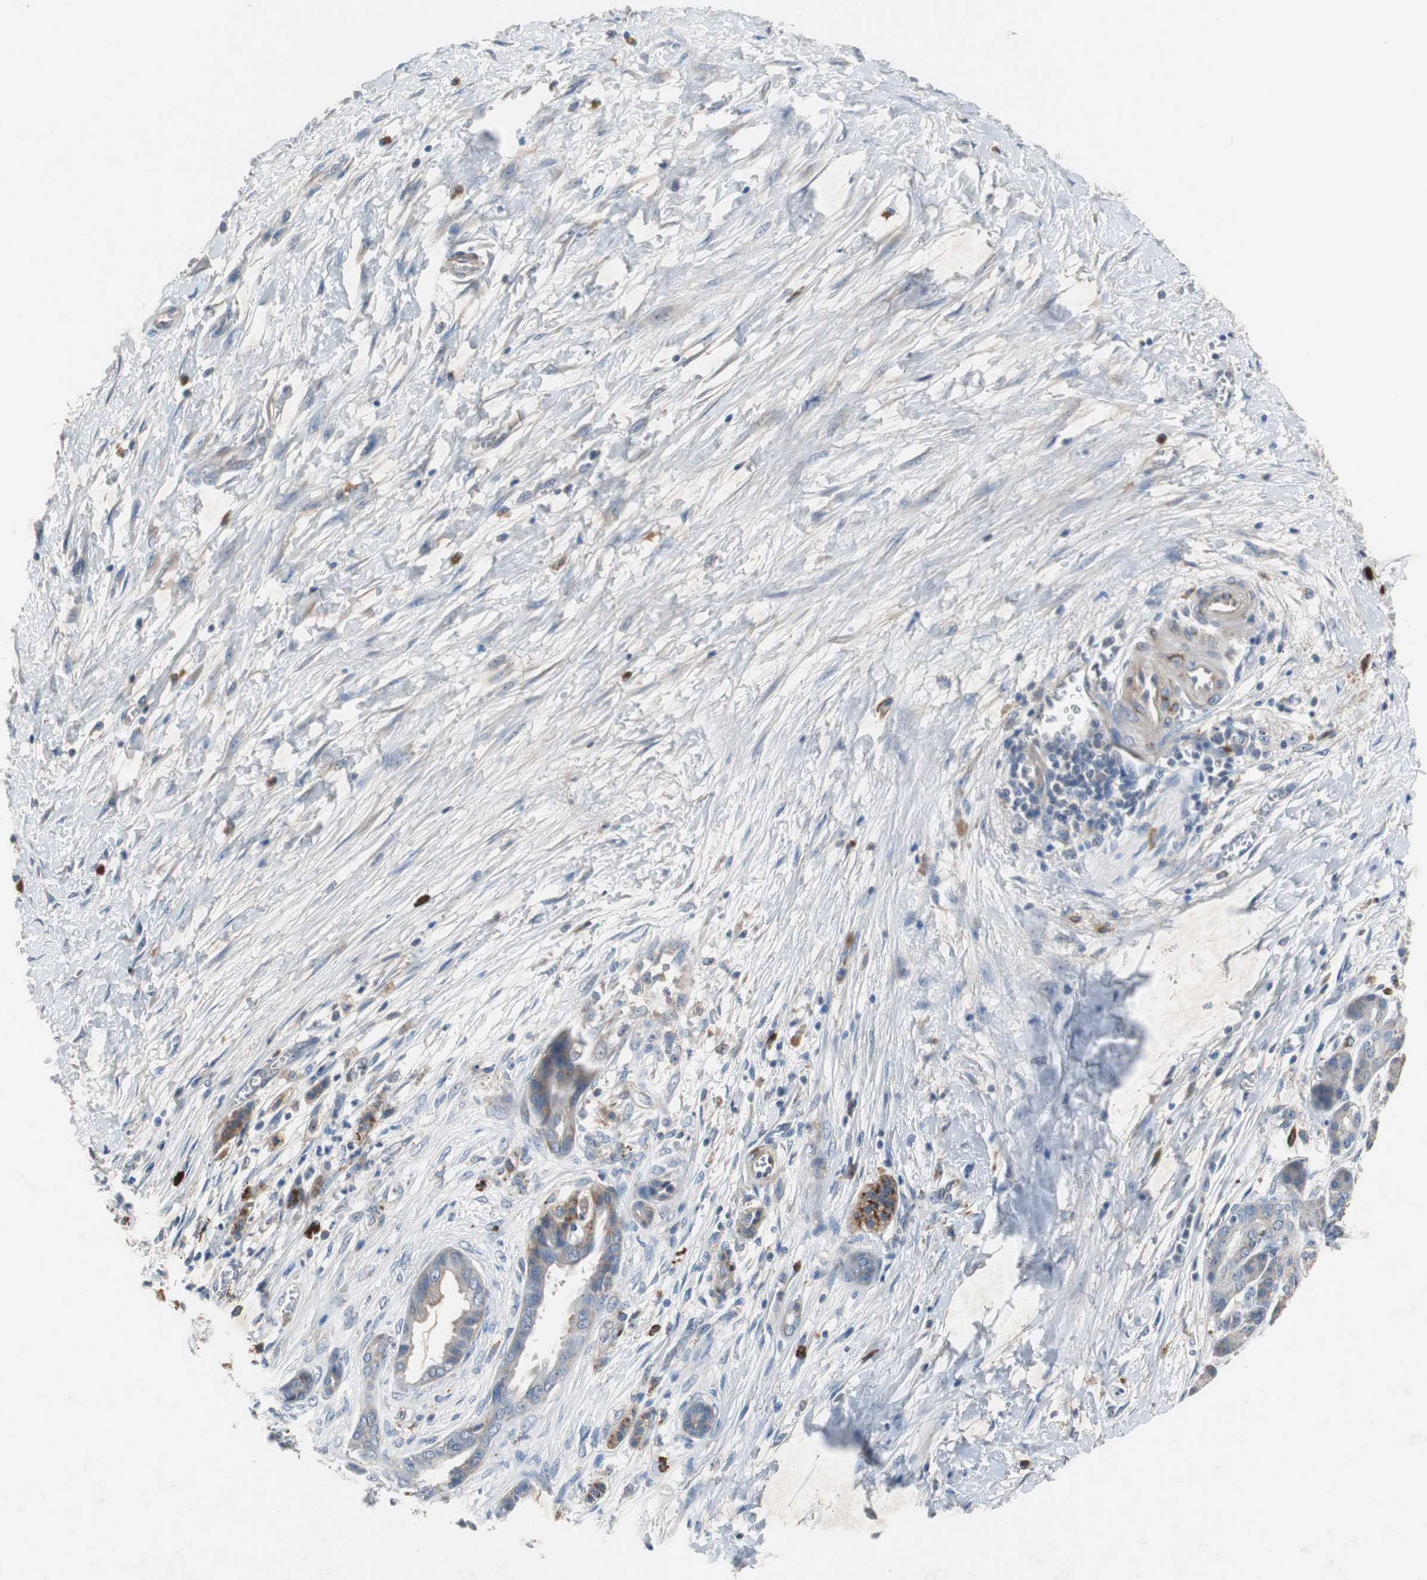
{"staining": {"intensity": "weak", "quantity": "<25%", "location": "cytoplasmic/membranous"}, "tissue": "pancreatic cancer", "cell_type": "Tumor cells", "image_type": "cancer", "snomed": [{"axis": "morphology", "description": "Adenocarcinoma, NOS"}, {"axis": "topography", "description": "Pancreas"}], "caption": "Pancreatic cancer was stained to show a protein in brown. There is no significant expression in tumor cells.", "gene": "SORT1", "patient": {"sex": "male", "age": 59}}